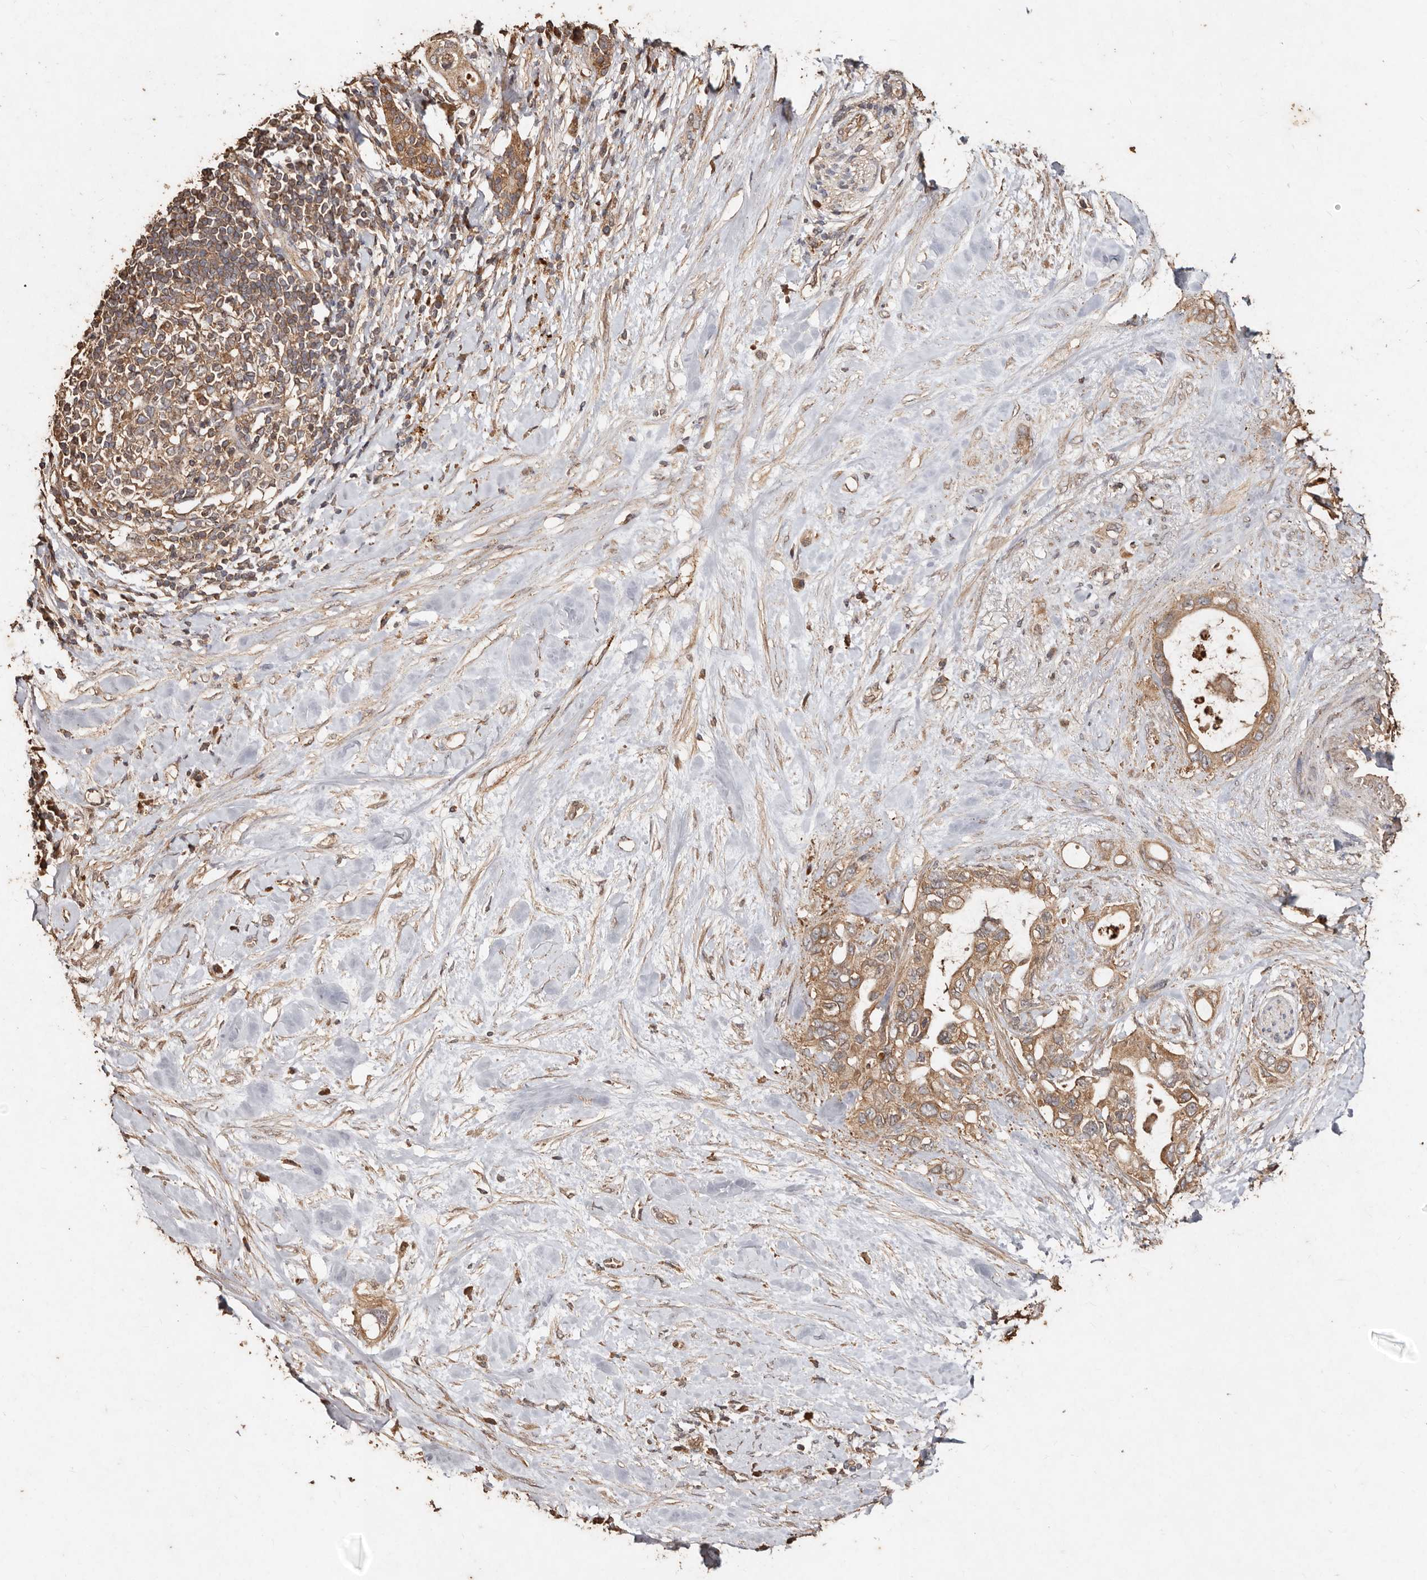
{"staining": {"intensity": "moderate", "quantity": ">75%", "location": "cytoplasmic/membranous"}, "tissue": "pancreatic cancer", "cell_type": "Tumor cells", "image_type": "cancer", "snomed": [{"axis": "morphology", "description": "Adenocarcinoma, NOS"}, {"axis": "topography", "description": "Pancreas"}], "caption": "Pancreatic adenocarcinoma tissue shows moderate cytoplasmic/membranous expression in about >75% of tumor cells, visualized by immunohistochemistry.", "gene": "FARS2", "patient": {"sex": "female", "age": 56}}